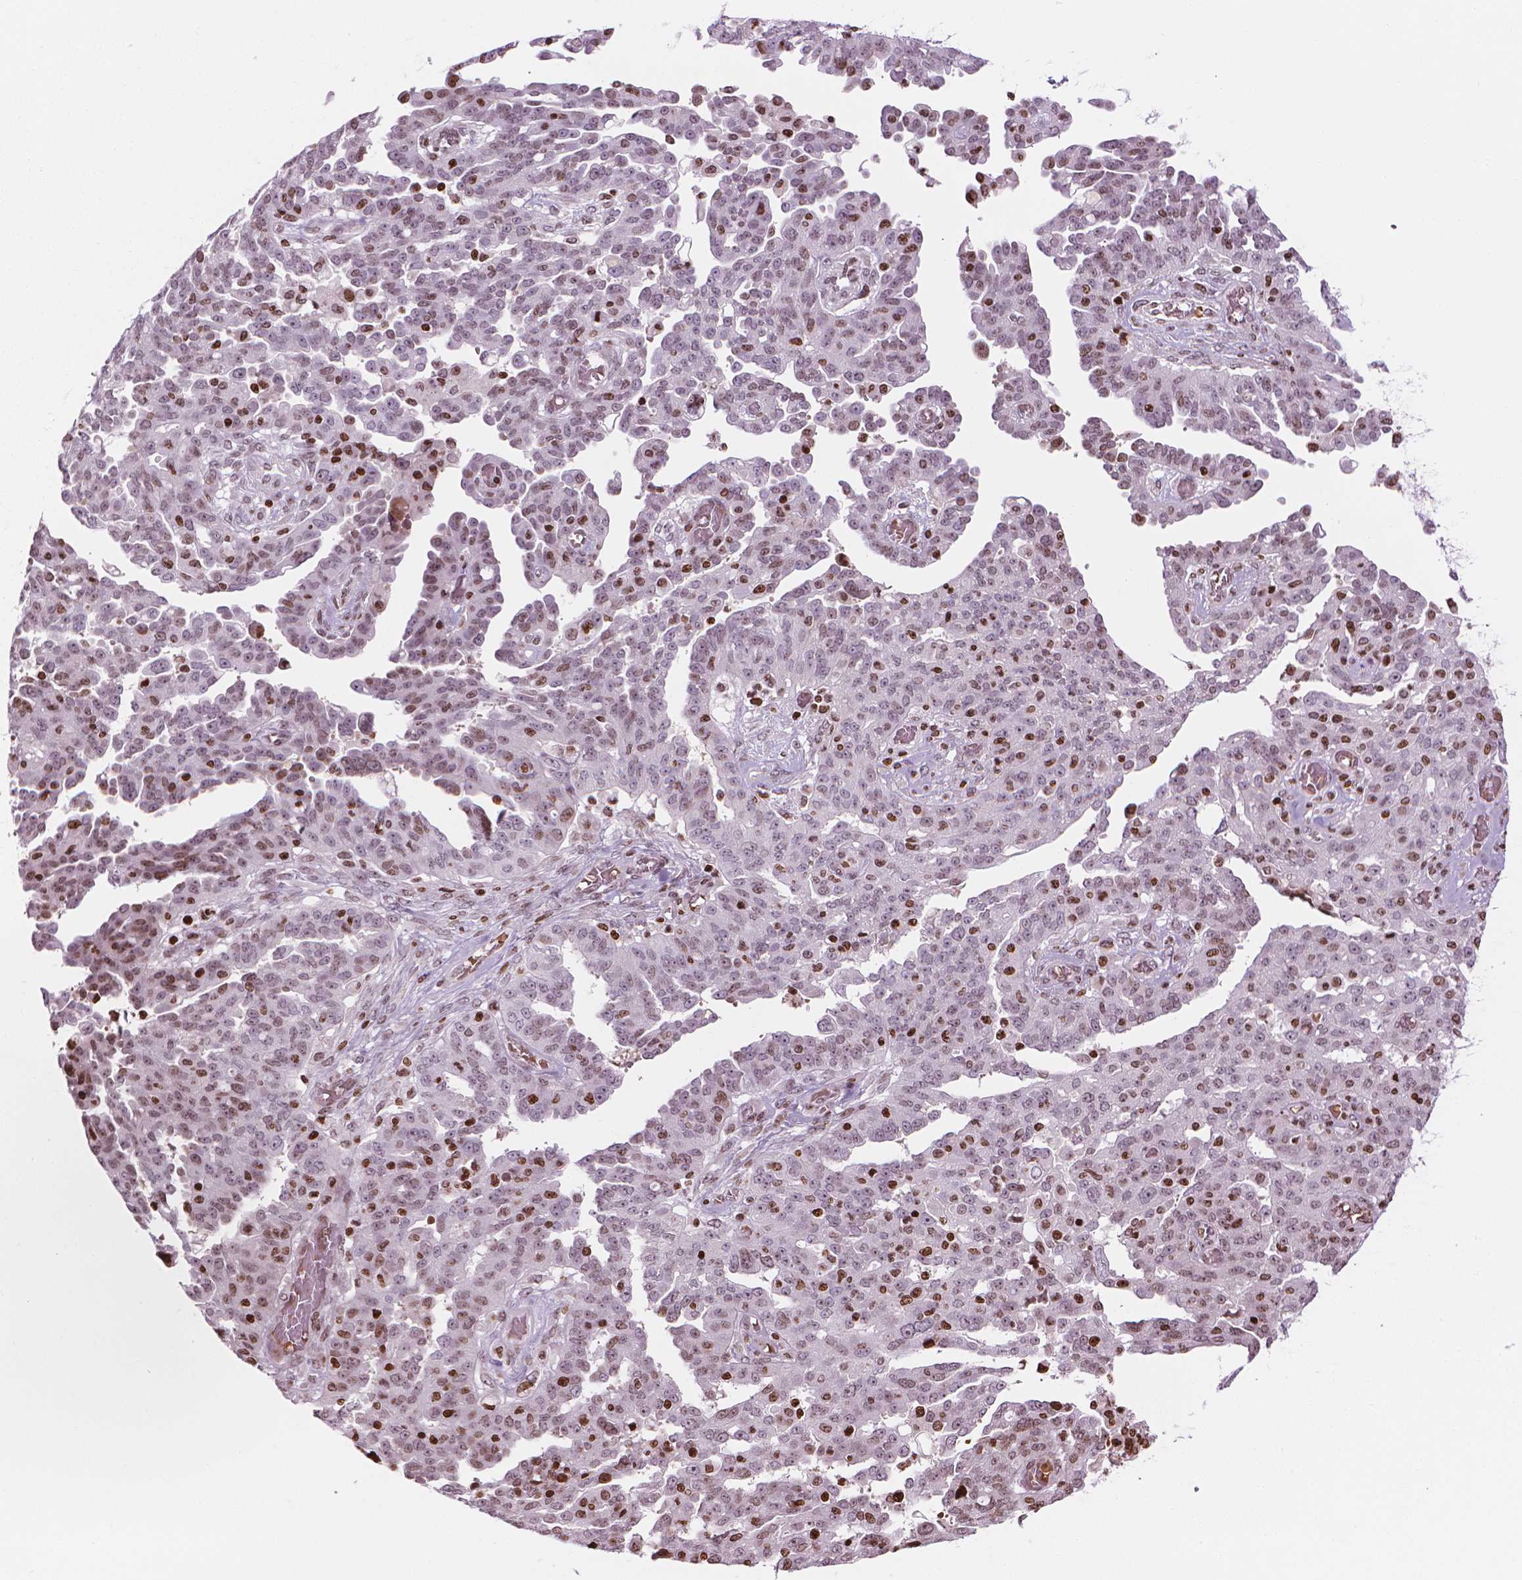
{"staining": {"intensity": "moderate", "quantity": "<25%", "location": "nuclear"}, "tissue": "ovarian cancer", "cell_type": "Tumor cells", "image_type": "cancer", "snomed": [{"axis": "morphology", "description": "Cystadenocarcinoma, serous, NOS"}, {"axis": "topography", "description": "Ovary"}], "caption": "Serous cystadenocarcinoma (ovarian) tissue demonstrates moderate nuclear staining in about <25% of tumor cells, visualized by immunohistochemistry. The staining was performed using DAB (3,3'-diaminobenzidine), with brown indicating positive protein expression. Nuclei are stained blue with hematoxylin.", "gene": "PIP4K2A", "patient": {"sex": "female", "age": 67}}